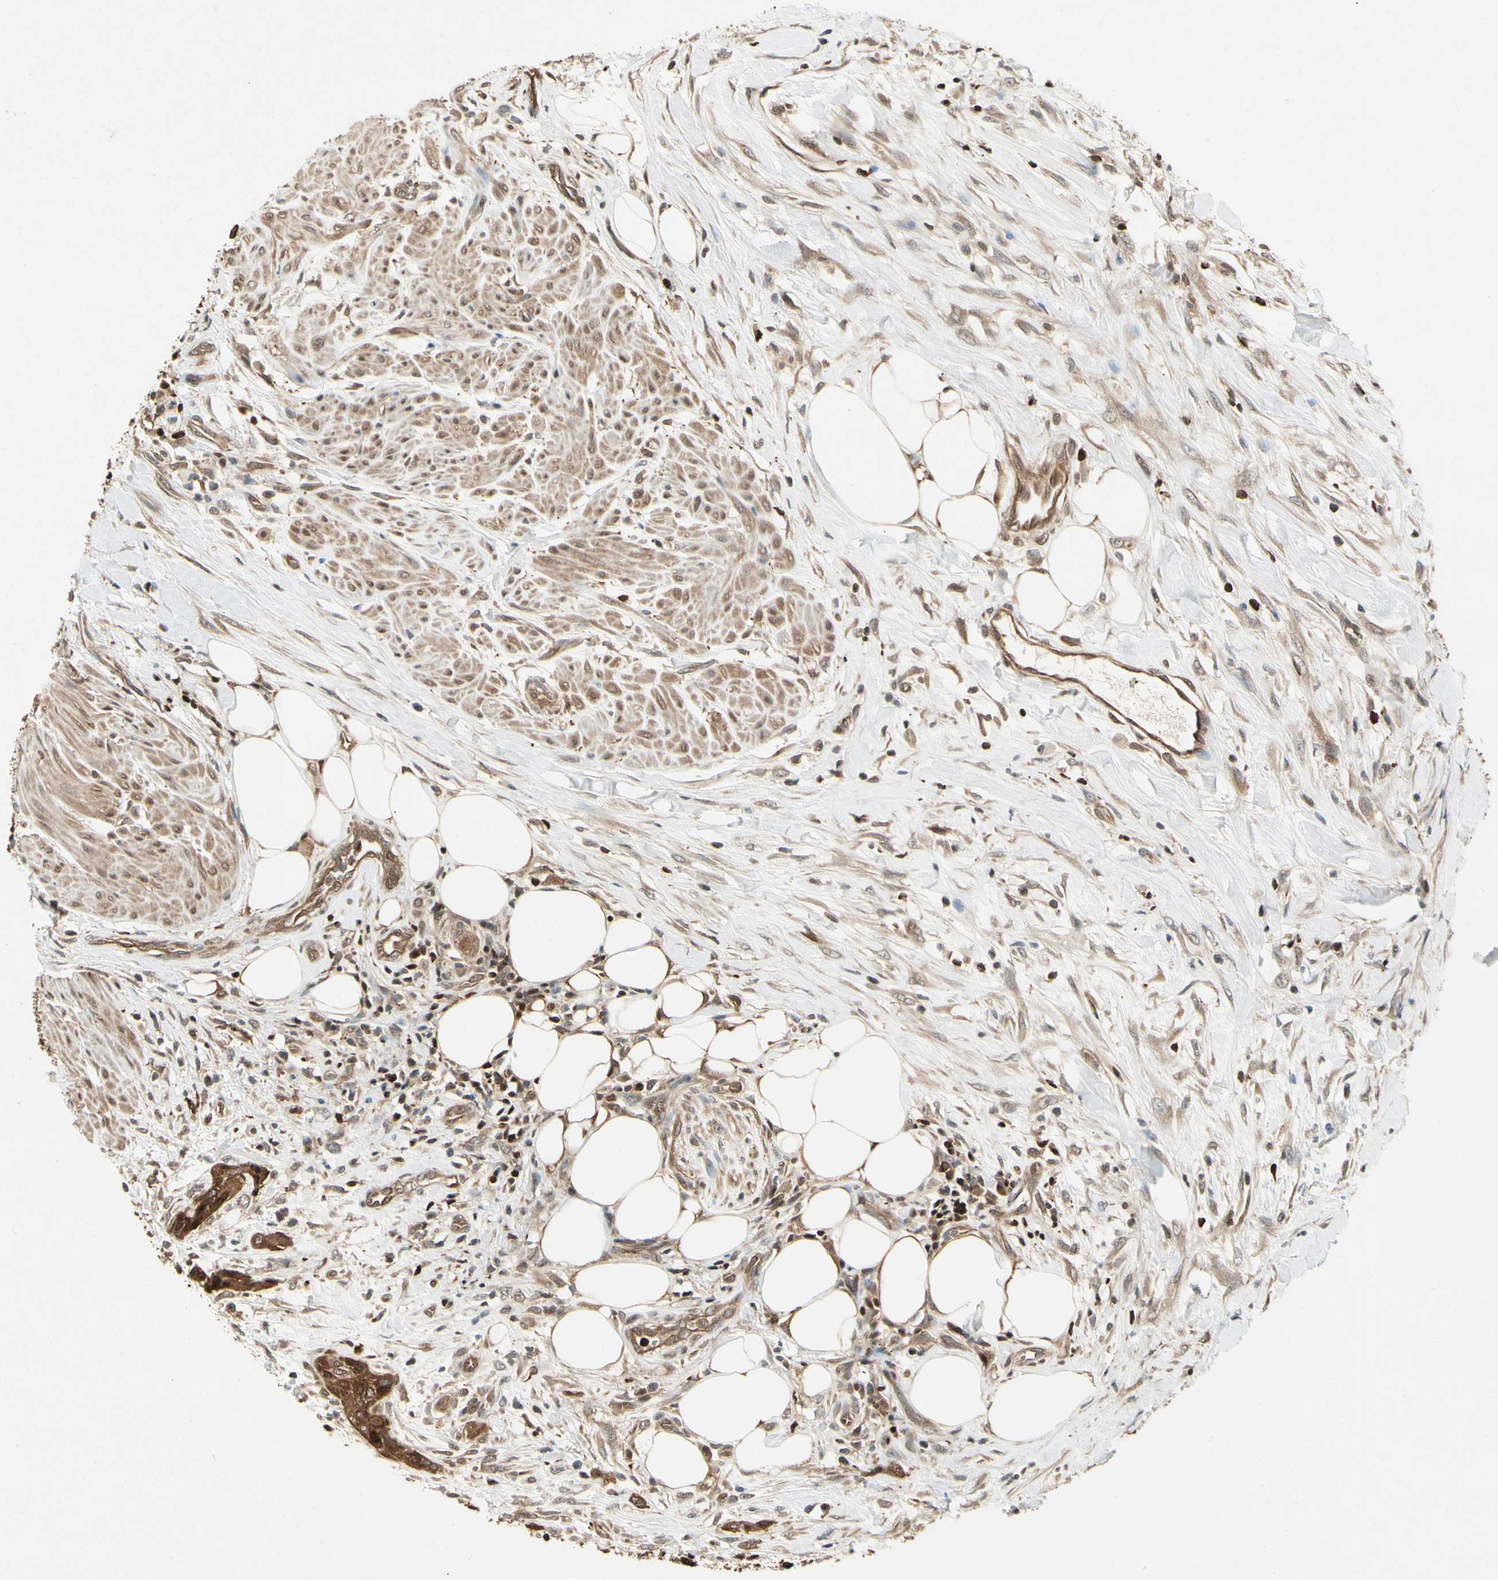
{"staining": {"intensity": "strong", "quantity": ">75%", "location": "cytoplasmic/membranous"}, "tissue": "urothelial cancer", "cell_type": "Tumor cells", "image_type": "cancer", "snomed": [{"axis": "morphology", "description": "Urothelial carcinoma, High grade"}, {"axis": "topography", "description": "Urinary bladder"}], "caption": "Urothelial carcinoma (high-grade) was stained to show a protein in brown. There is high levels of strong cytoplasmic/membranous positivity in about >75% of tumor cells.", "gene": "YWHAQ", "patient": {"sex": "male", "age": 35}}